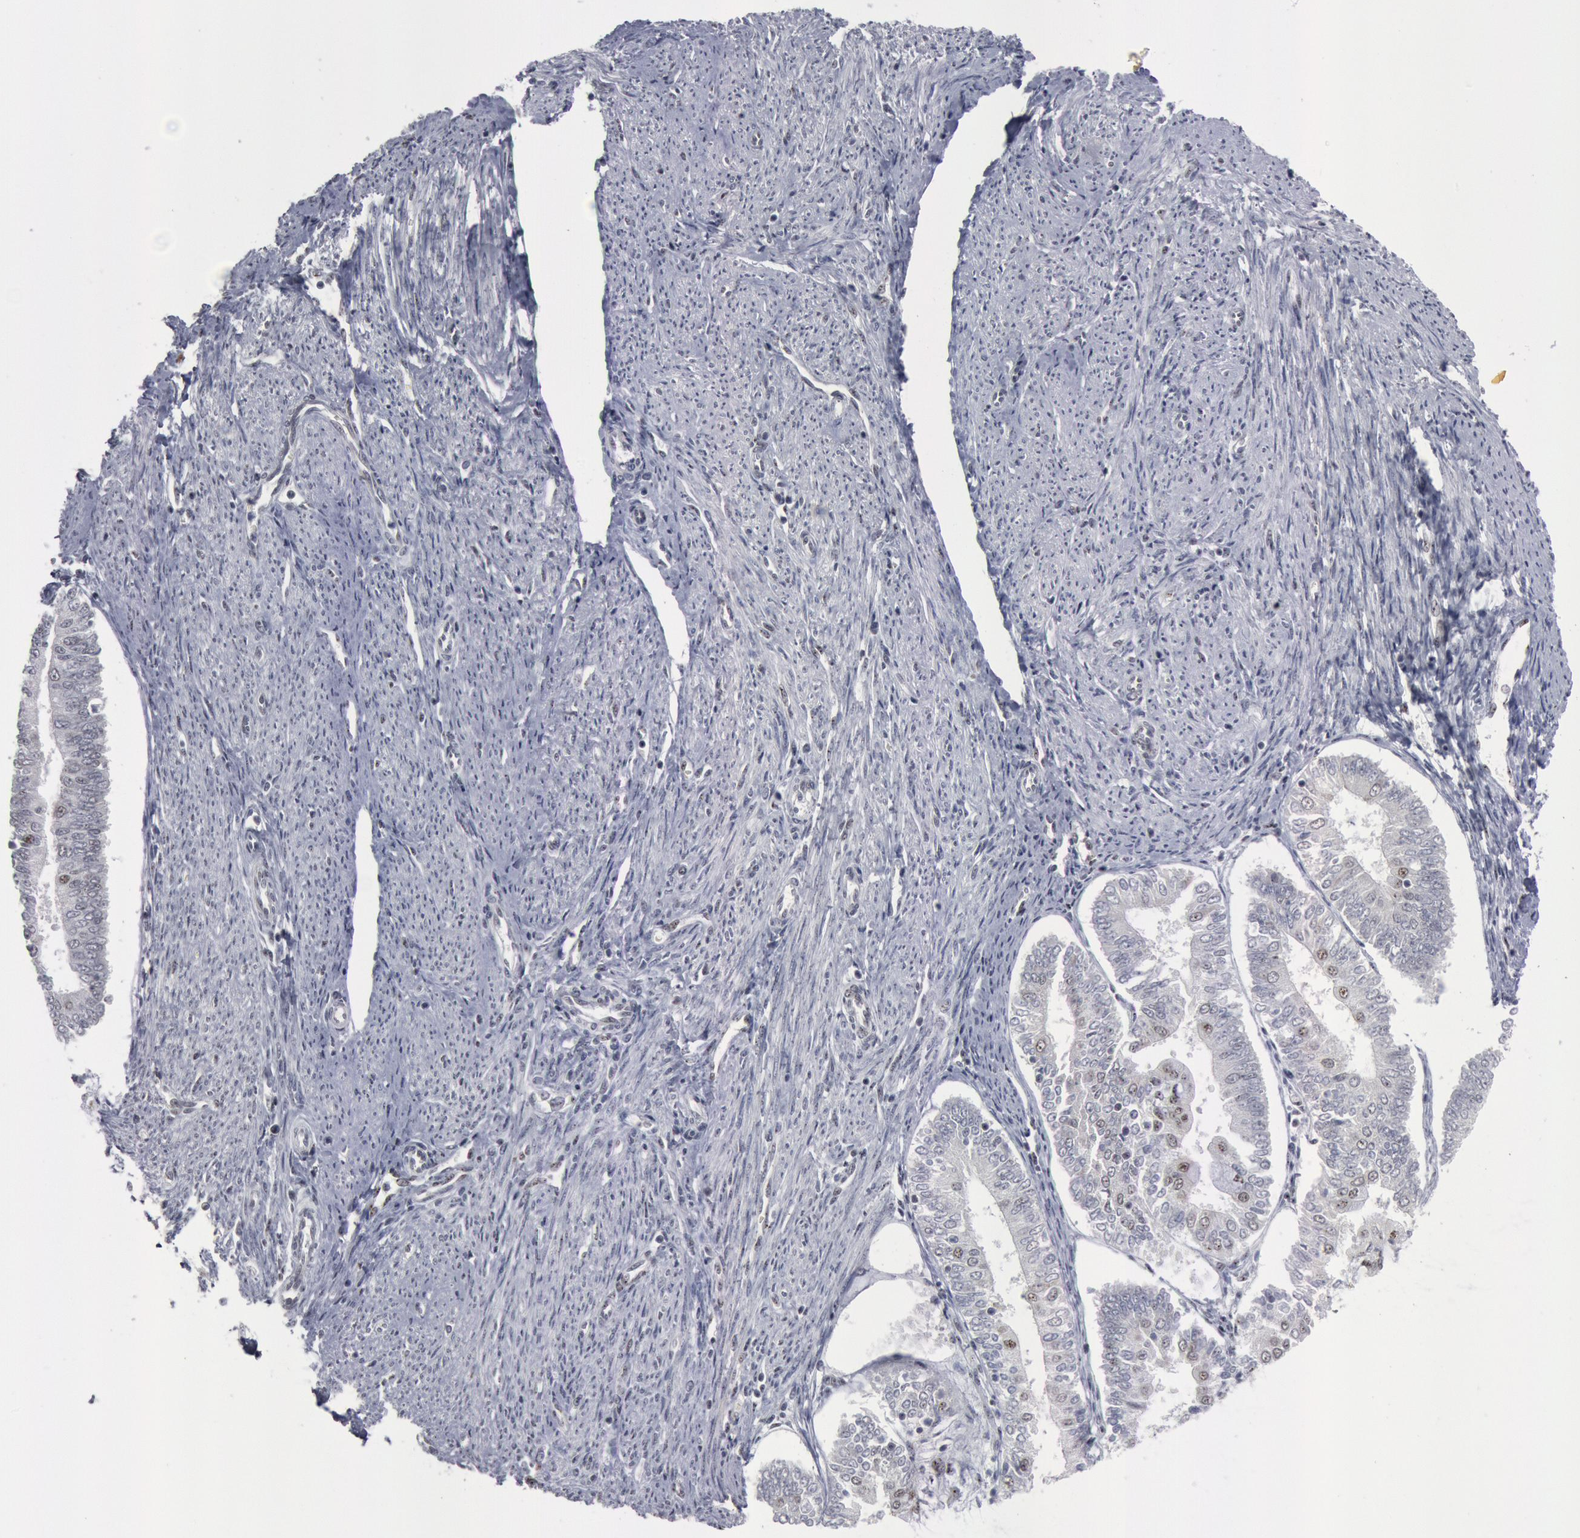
{"staining": {"intensity": "negative", "quantity": "none", "location": "none"}, "tissue": "endometrial cancer", "cell_type": "Tumor cells", "image_type": "cancer", "snomed": [{"axis": "morphology", "description": "Adenocarcinoma, NOS"}, {"axis": "topography", "description": "Endometrium"}], "caption": "Micrograph shows no significant protein positivity in tumor cells of endometrial cancer. (Stains: DAB (3,3'-diaminobenzidine) immunohistochemistry (IHC) with hematoxylin counter stain, Microscopy: brightfield microscopy at high magnification).", "gene": "FOXO1", "patient": {"sex": "female", "age": 75}}